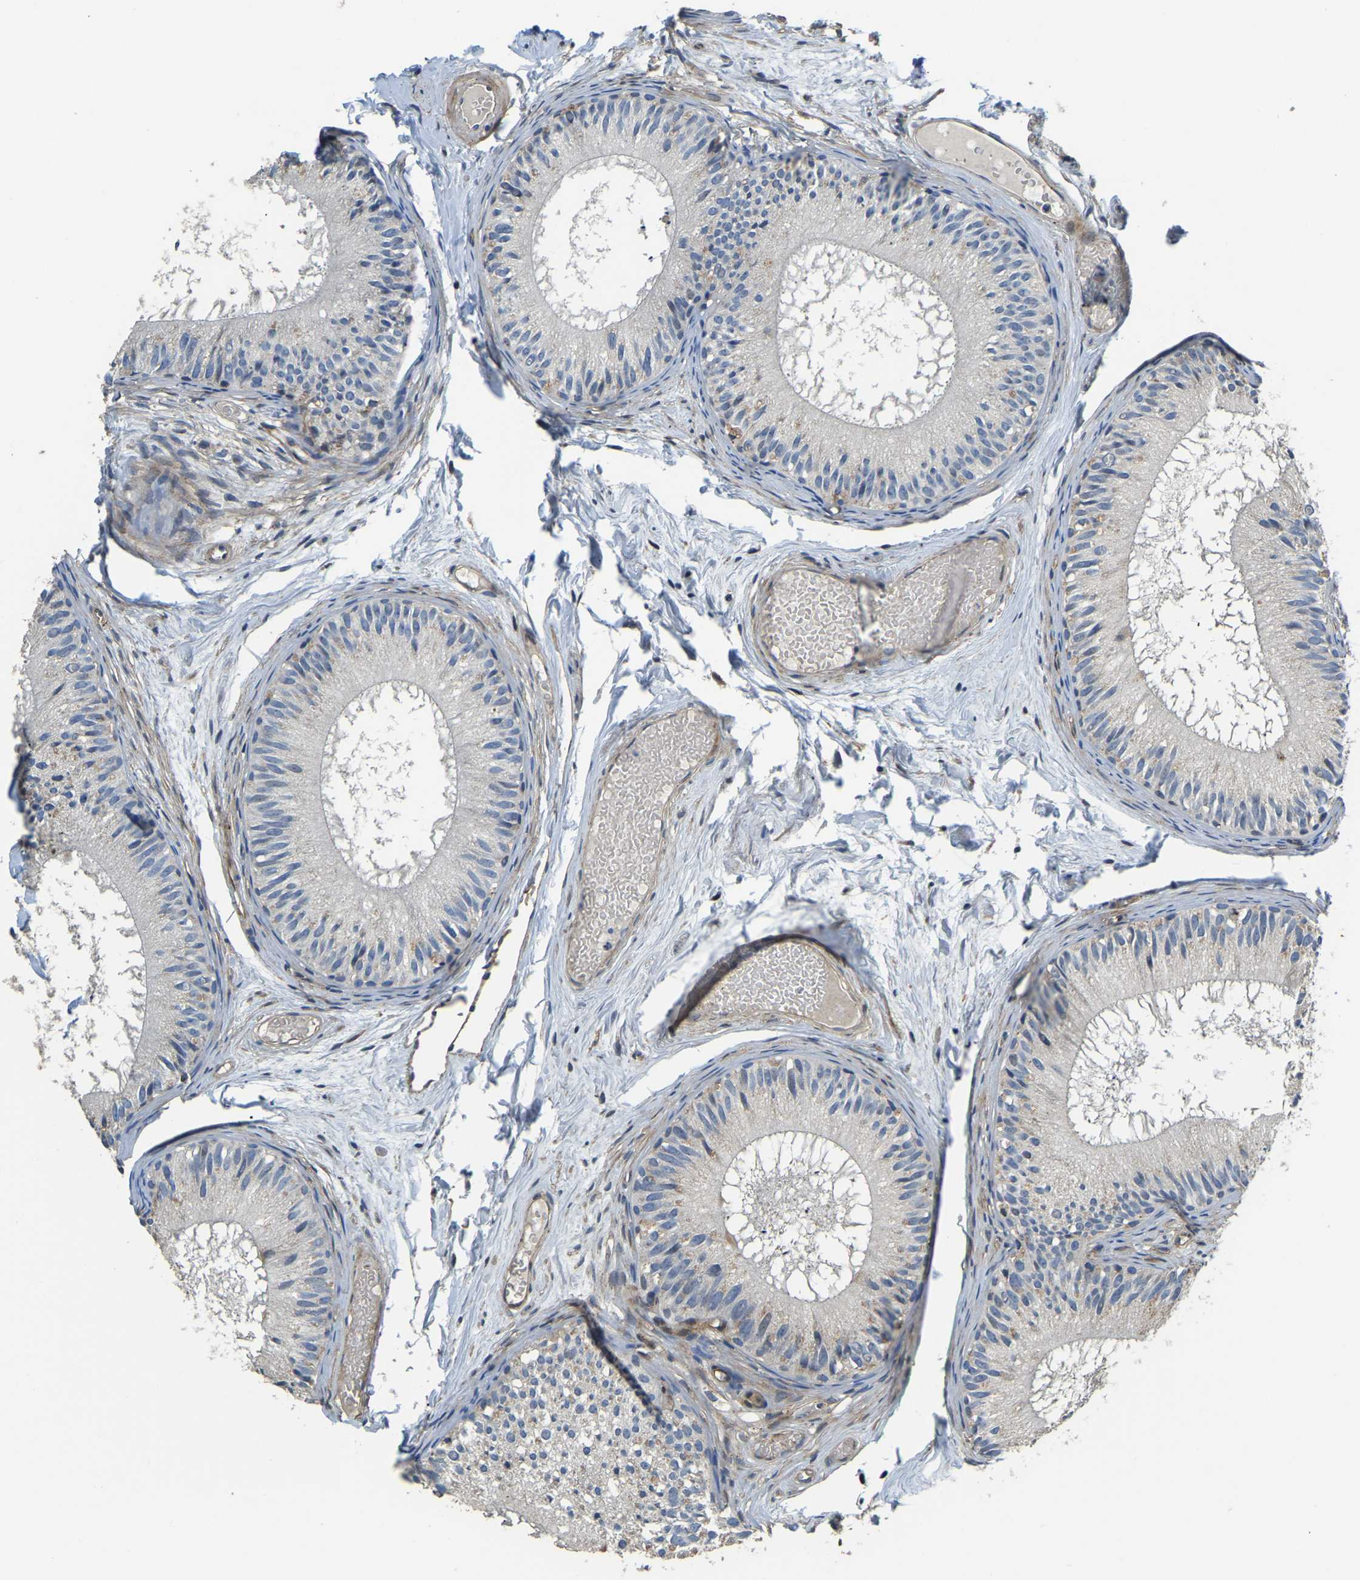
{"staining": {"intensity": "weak", "quantity": "<25%", "location": "cytoplasmic/membranous"}, "tissue": "epididymis", "cell_type": "Glandular cells", "image_type": "normal", "snomed": [{"axis": "morphology", "description": "Normal tissue, NOS"}, {"axis": "topography", "description": "Epididymis"}], "caption": "DAB (3,3'-diaminobenzidine) immunohistochemical staining of benign human epididymis demonstrates no significant staining in glandular cells. (Brightfield microscopy of DAB (3,3'-diaminobenzidine) immunohistochemistry at high magnification).", "gene": "RNF39", "patient": {"sex": "male", "age": 46}}